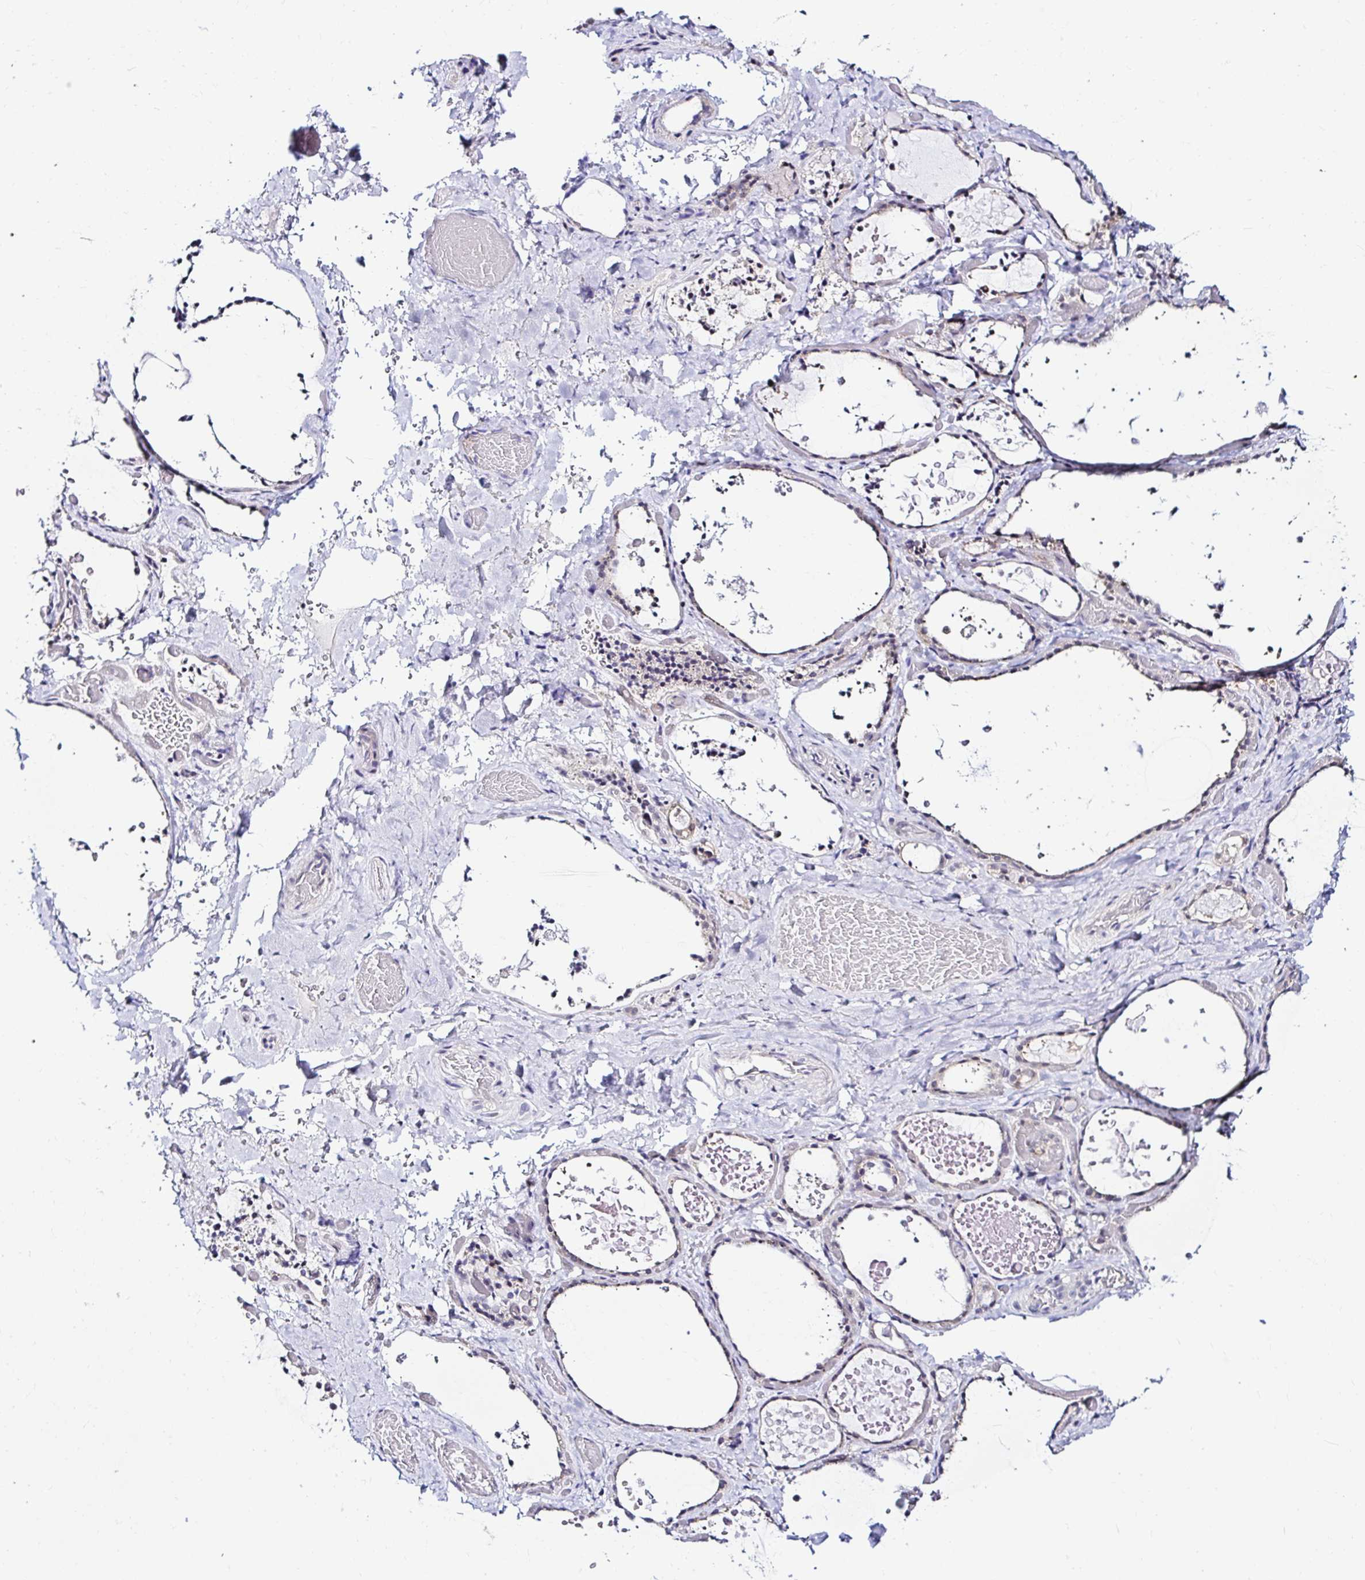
{"staining": {"intensity": "weak", "quantity": "<25%", "location": "cytoplasmic/membranous,nuclear"}, "tissue": "thyroid gland", "cell_type": "Glandular cells", "image_type": "normal", "snomed": [{"axis": "morphology", "description": "Normal tissue, NOS"}, {"axis": "topography", "description": "Thyroid gland"}], "caption": "DAB immunohistochemical staining of unremarkable thyroid gland shows no significant positivity in glandular cells. (DAB immunohistochemistry (IHC) visualized using brightfield microscopy, high magnification).", "gene": "PSMD3", "patient": {"sex": "female", "age": 56}}